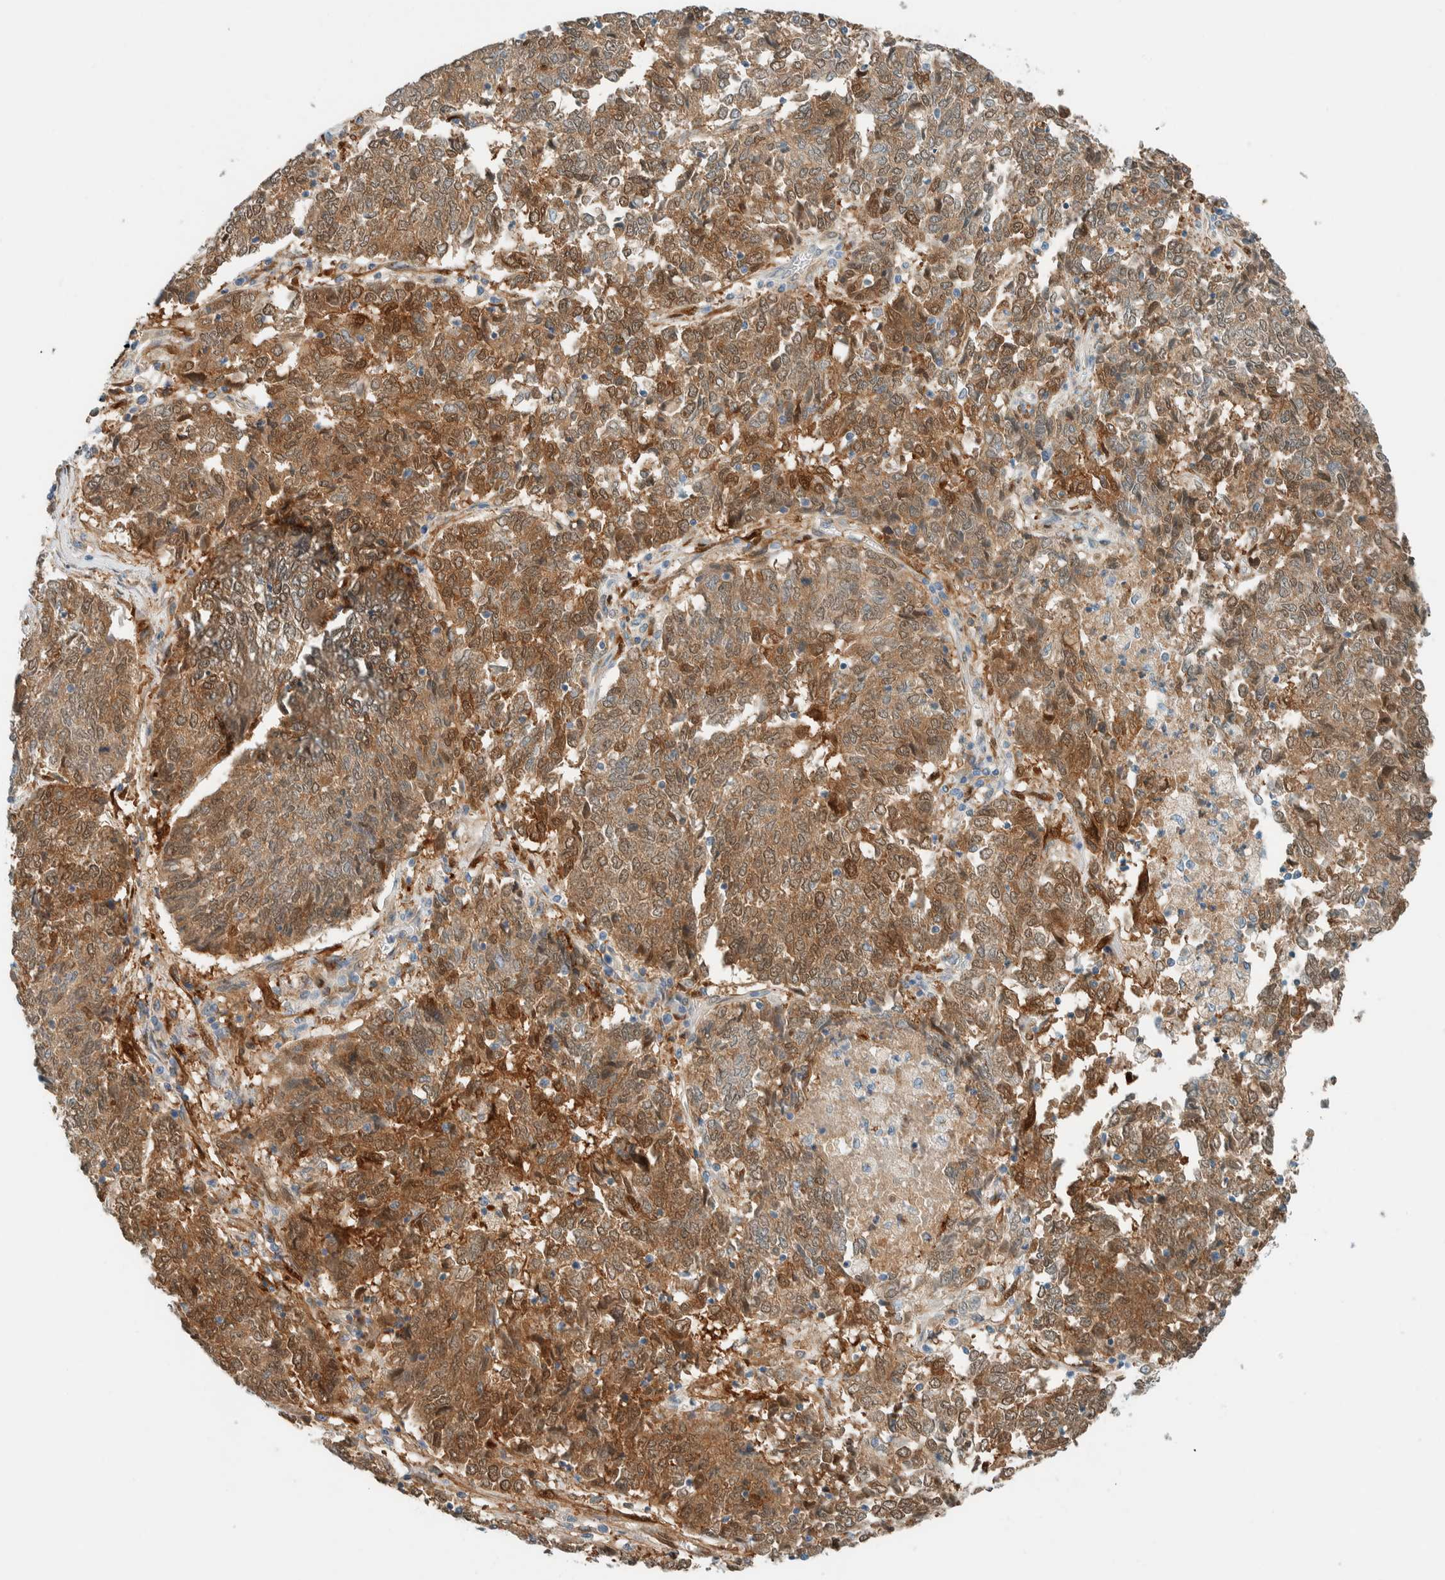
{"staining": {"intensity": "moderate", "quantity": ">75%", "location": "cytoplasmic/membranous,nuclear"}, "tissue": "endometrial cancer", "cell_type": "Tumor cells", "image_type": "cancer", "snomed": [{"axis": "morphology", "description": "Adenocarcinoma, NOS"}, {"axis": "topography", "description": "Endometrium"}], "caption": "Endometrial adenocarcinoma was stained to show a protein in brown. There is medium levels of moderate cytoplasmic/membranous and nuclear expression in approximately >75% of tumor cells. Using DAB (brown) and hematoxylin (blue) stains, captured at high magnification using brightfield microscopy.", "gene": "NXN", "patient": {"sex": "female", "age": 80}}